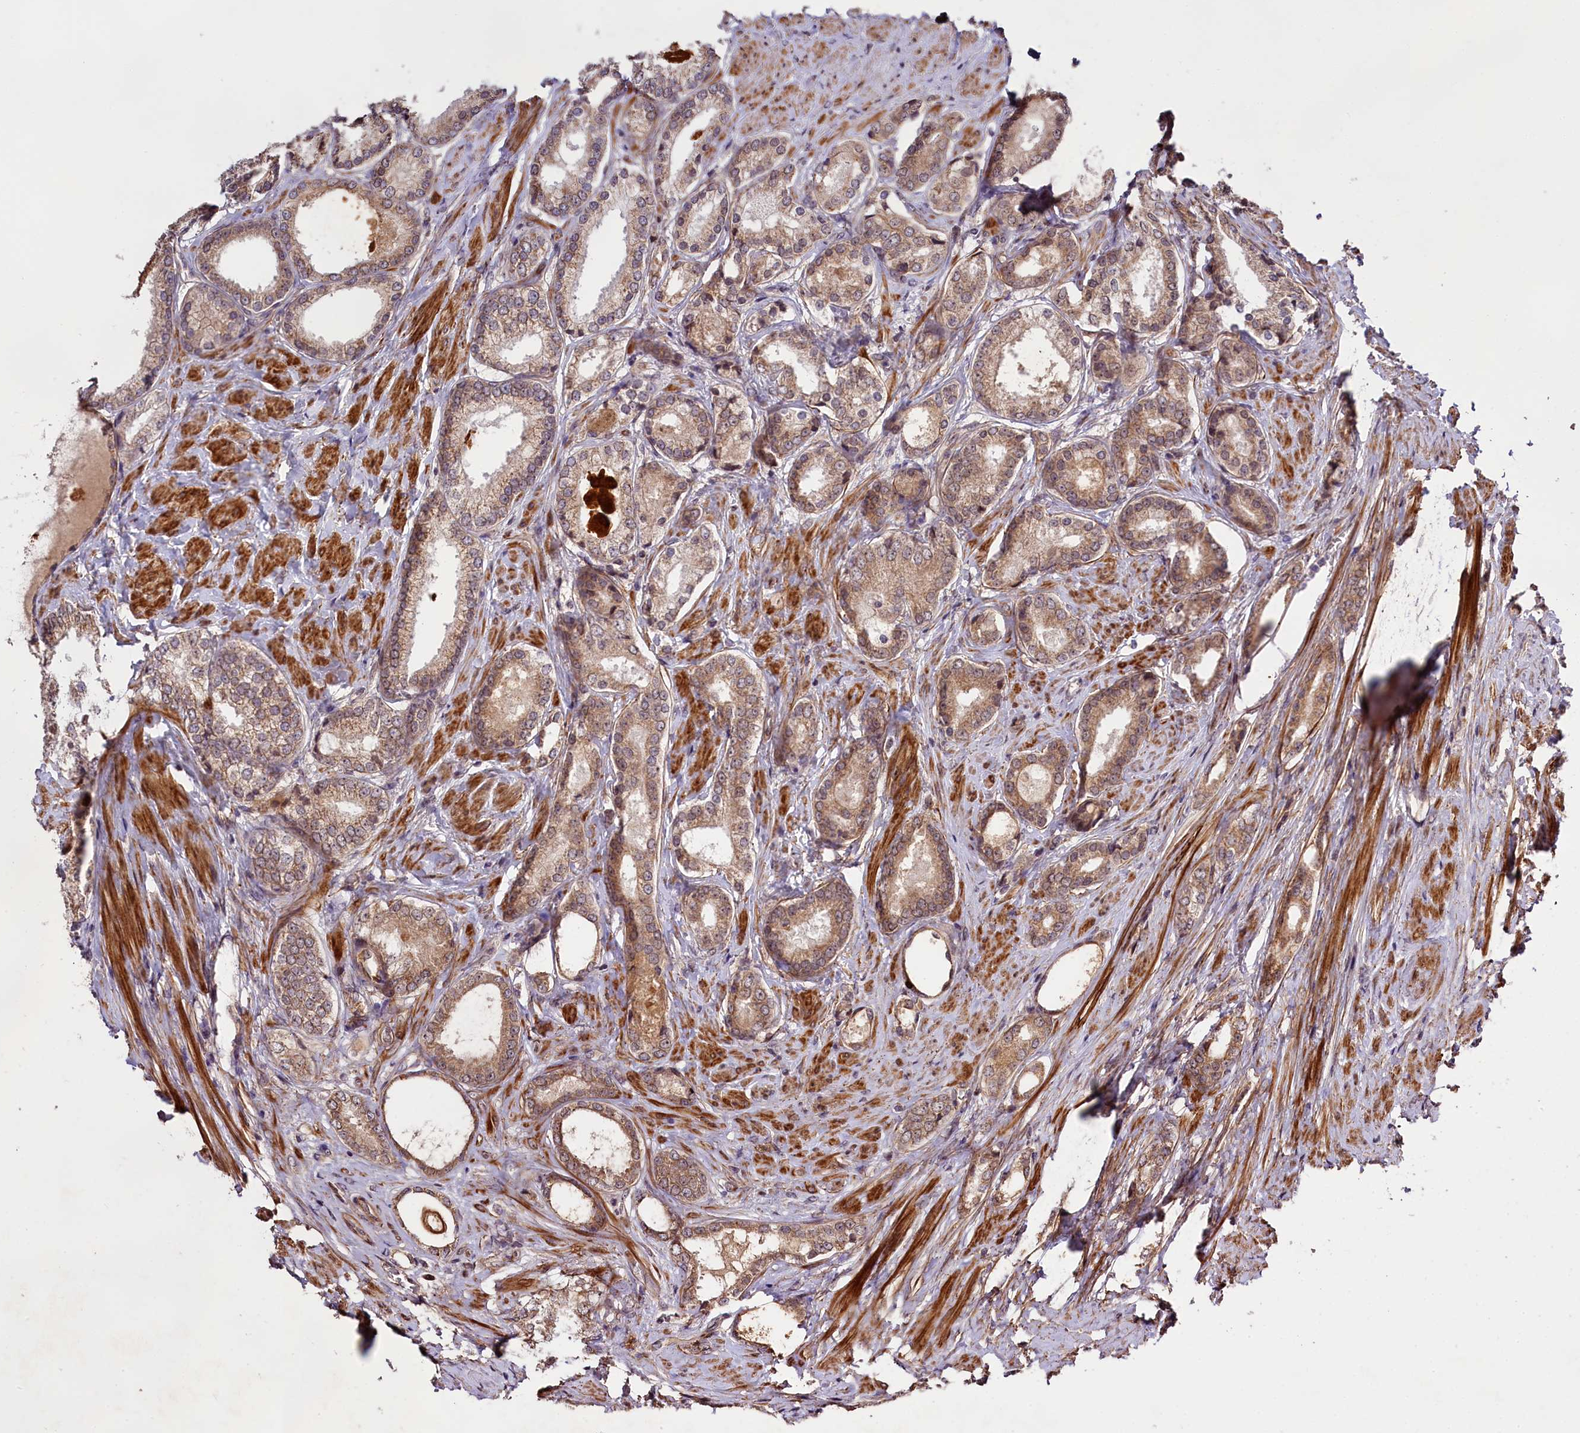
{"staining": {"intensity": "moderate", "quantity": "25%-75%", "location": "cytoplasmic/membranous"}, "tissue": "prostate cancer", "cell_type": "Tumor cells", "image_type": "cancer", "snomed": [{"axis": "morphology", "description": "Adenocarcinoma, Low grade"}, {"axis": "topography", "description": "Prostate"}], "caption": "The immunohistochemical stain highlights moderate cytoplasmic/membranous expression in tumor cells of prostate cancer (low-grade adenocarcinoma) tissue.", "gene": "ZNF480", "patient": {"sex": "male", "age": 68}}